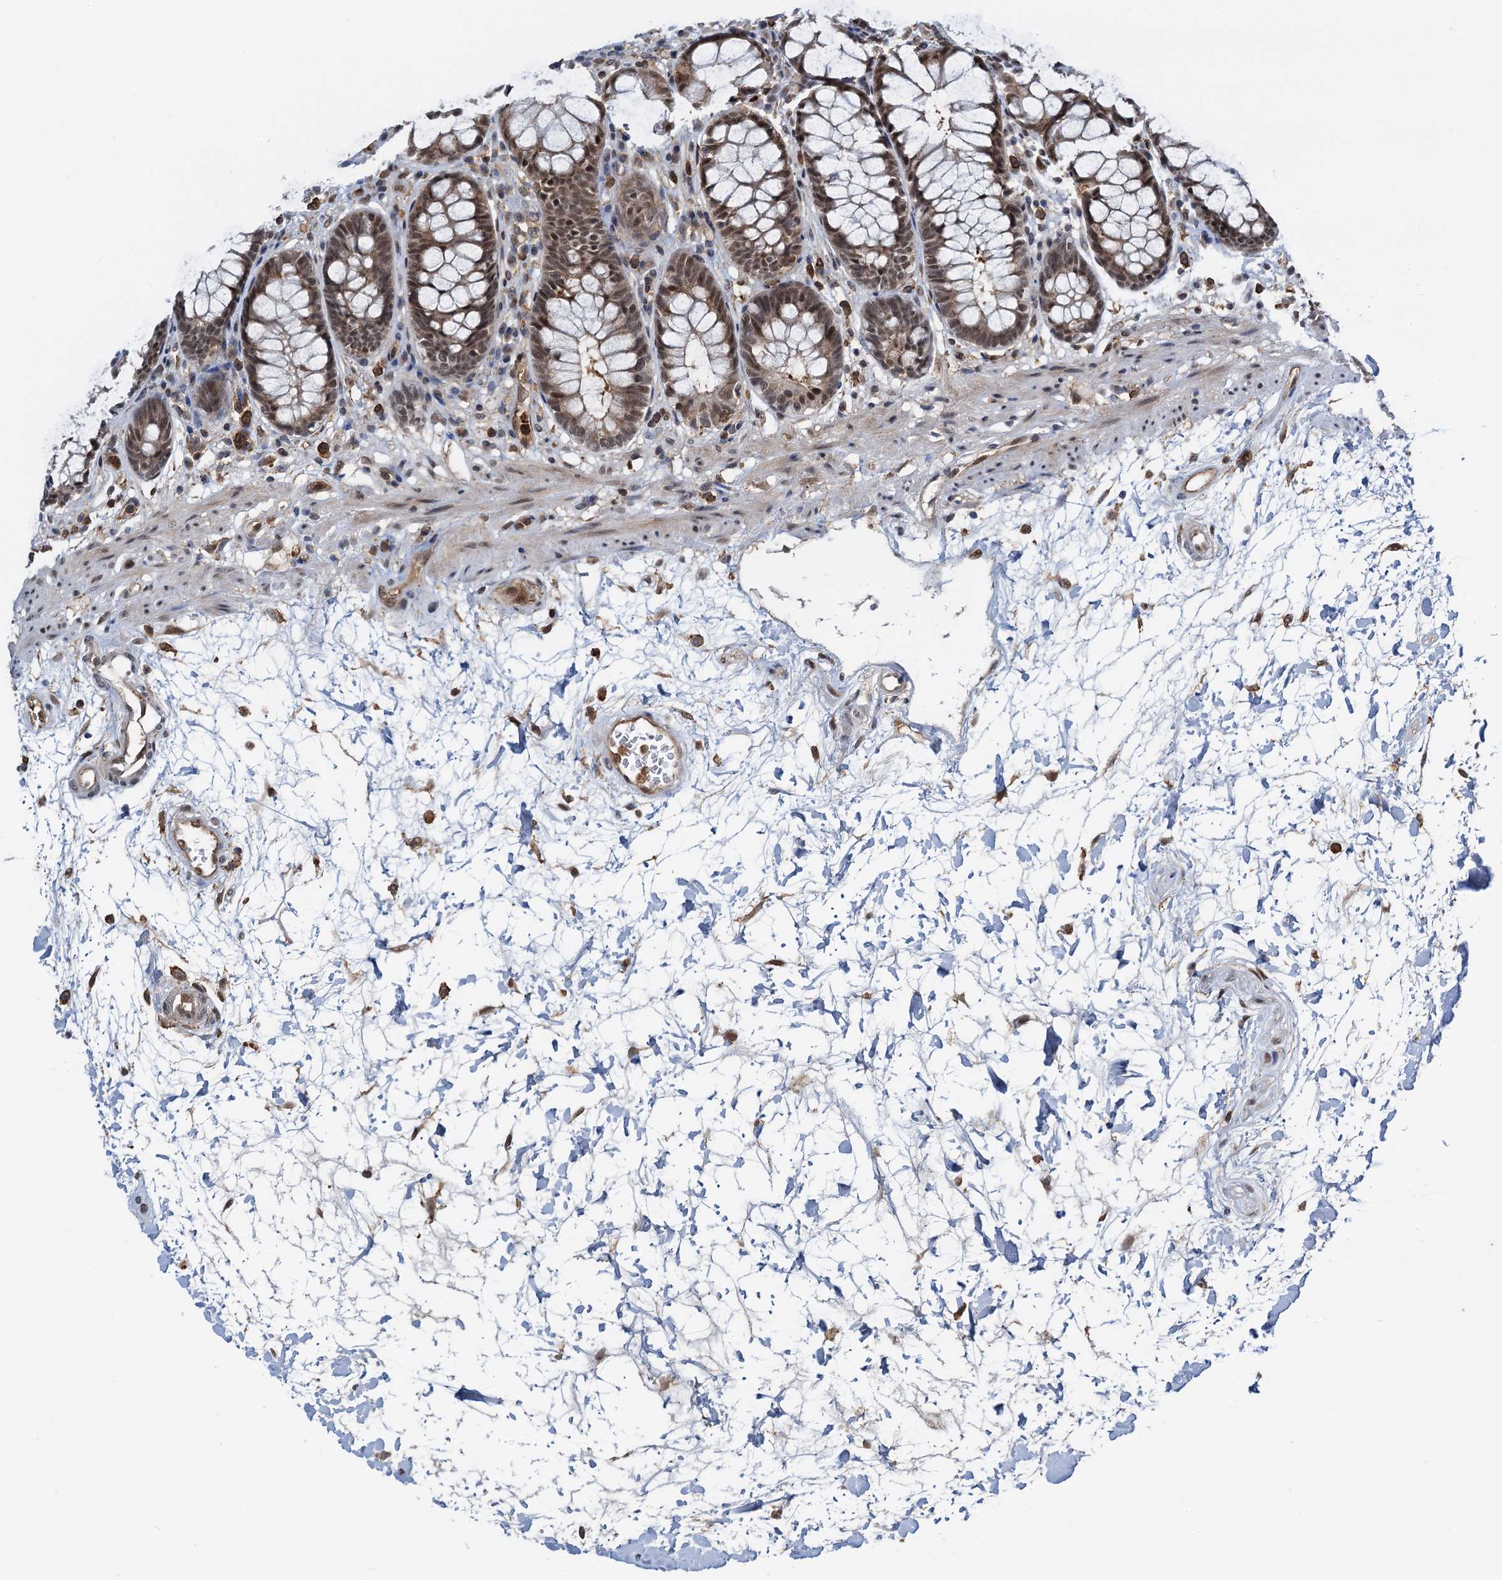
{"staining": {"intensity": "moderate", "quantity": ">75%", "location": "cytoplasmic/membranous,nuclear"}, "tissue": "rectum", "cell_type": "Glandular cells", "image_type": "normal", "snomed": [{"axis": "morphology", "description": "Normal tissue, NOS"}, {"axis": "topography", "description": "Rectum"}], "caption": "Glandular cells display moderate cytoplasmic/membranous,nuclear staining in about >75% of cells in benign rectum. The staining was performed using DAB (3,3'-diaminobenzidine) to visualize the protein expression in brown, while the nuclei were stained in blue with hematoxylin (Magnification: 20x).", "gene": "ZNF609", "patient": {"sex": "male", "age": 64}}